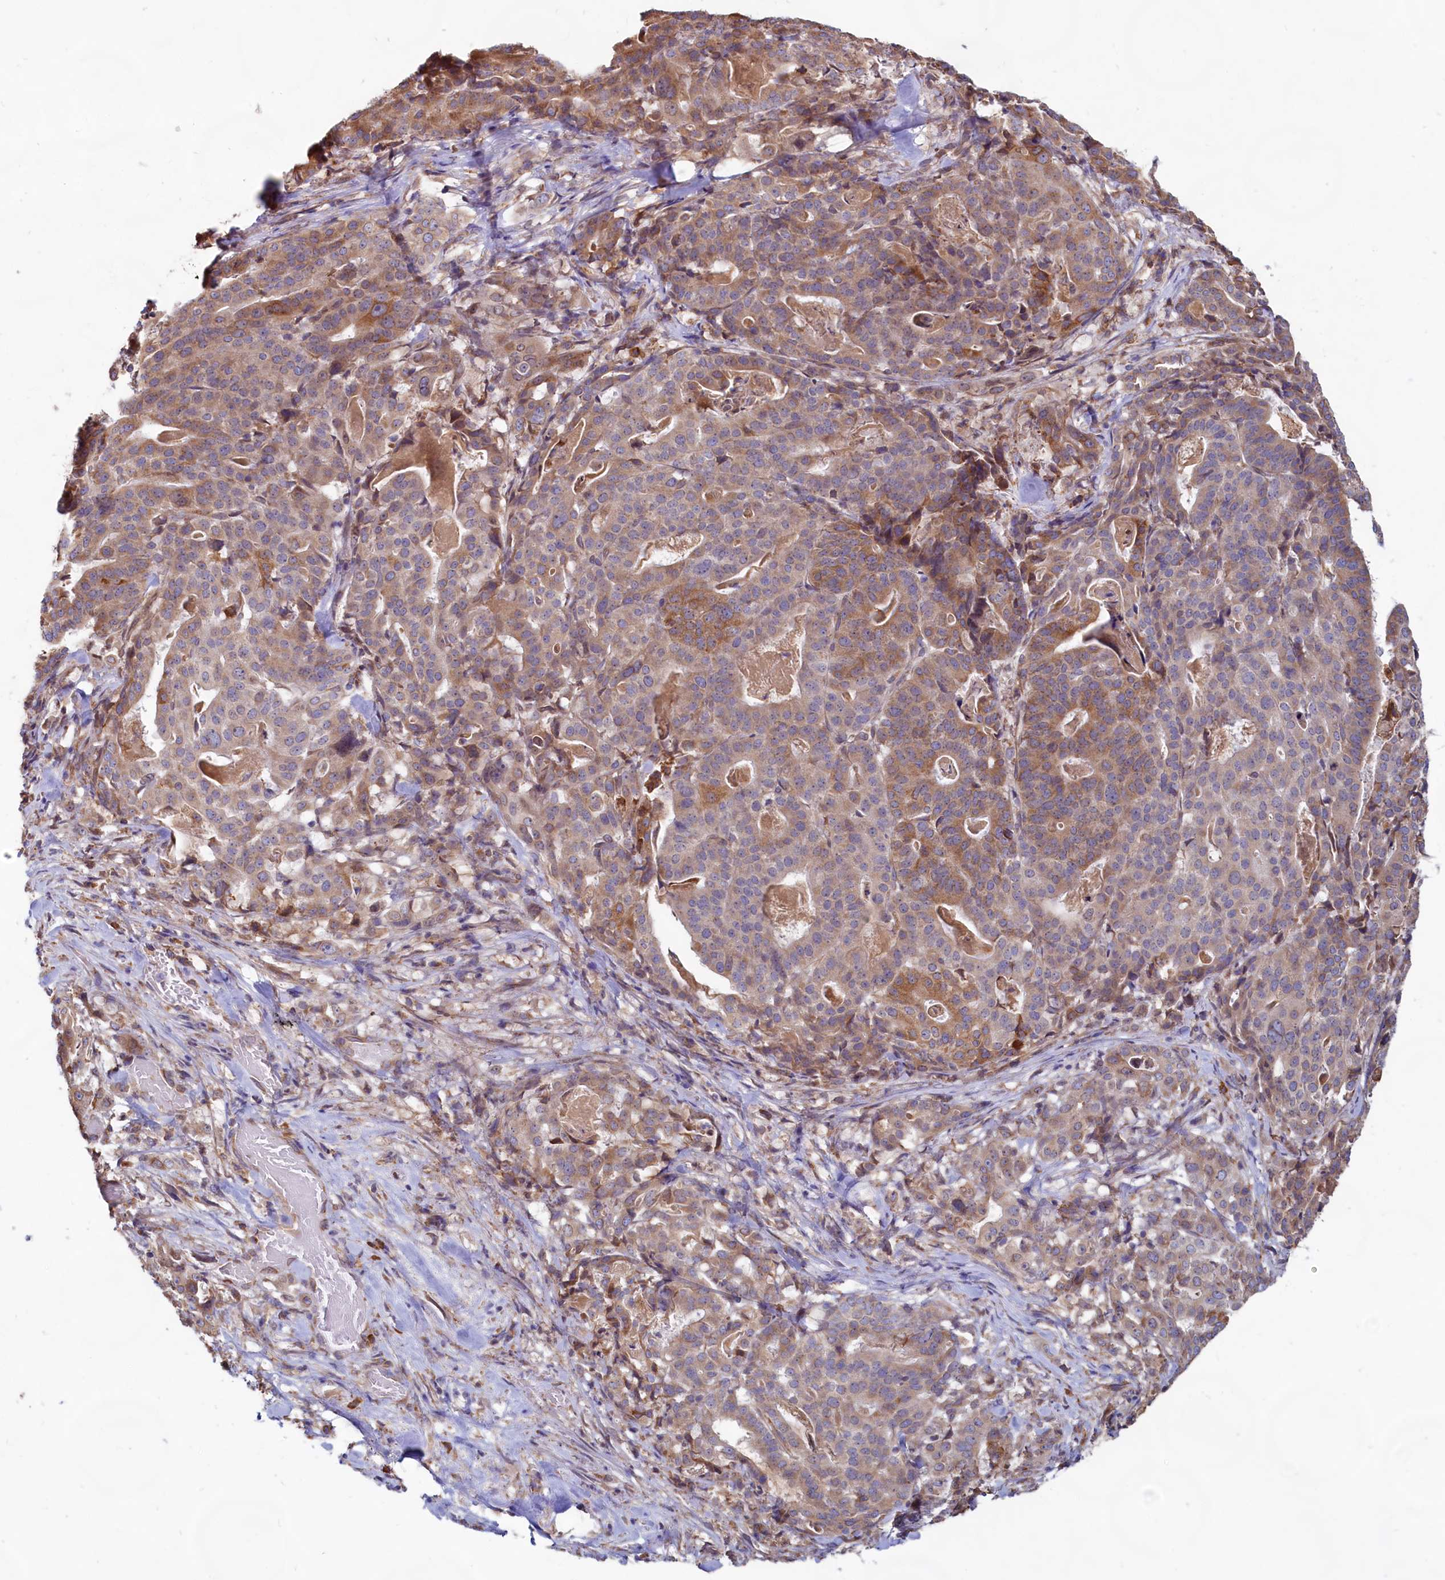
{"staining": {"intensity": "moderate", "quantity": ">75%", "location": "cytoplasmic/membranous"}, "tissue": "stomach cancer", "cell_type": "Tumor cells", "image_type": "cancer", "snomed": [{"axis": "morphology", "description": "Adenocarcinoma, NOS"}, {"axis": "topography", "description": "Stomach"}], "caption": "Human stomach cancer (adenocarcinoma) stained with a protein marker exhibits moderate staining in tumor cells.", "gene": "TBC1D19", "patient": {"sex": "male", "age": 48}}